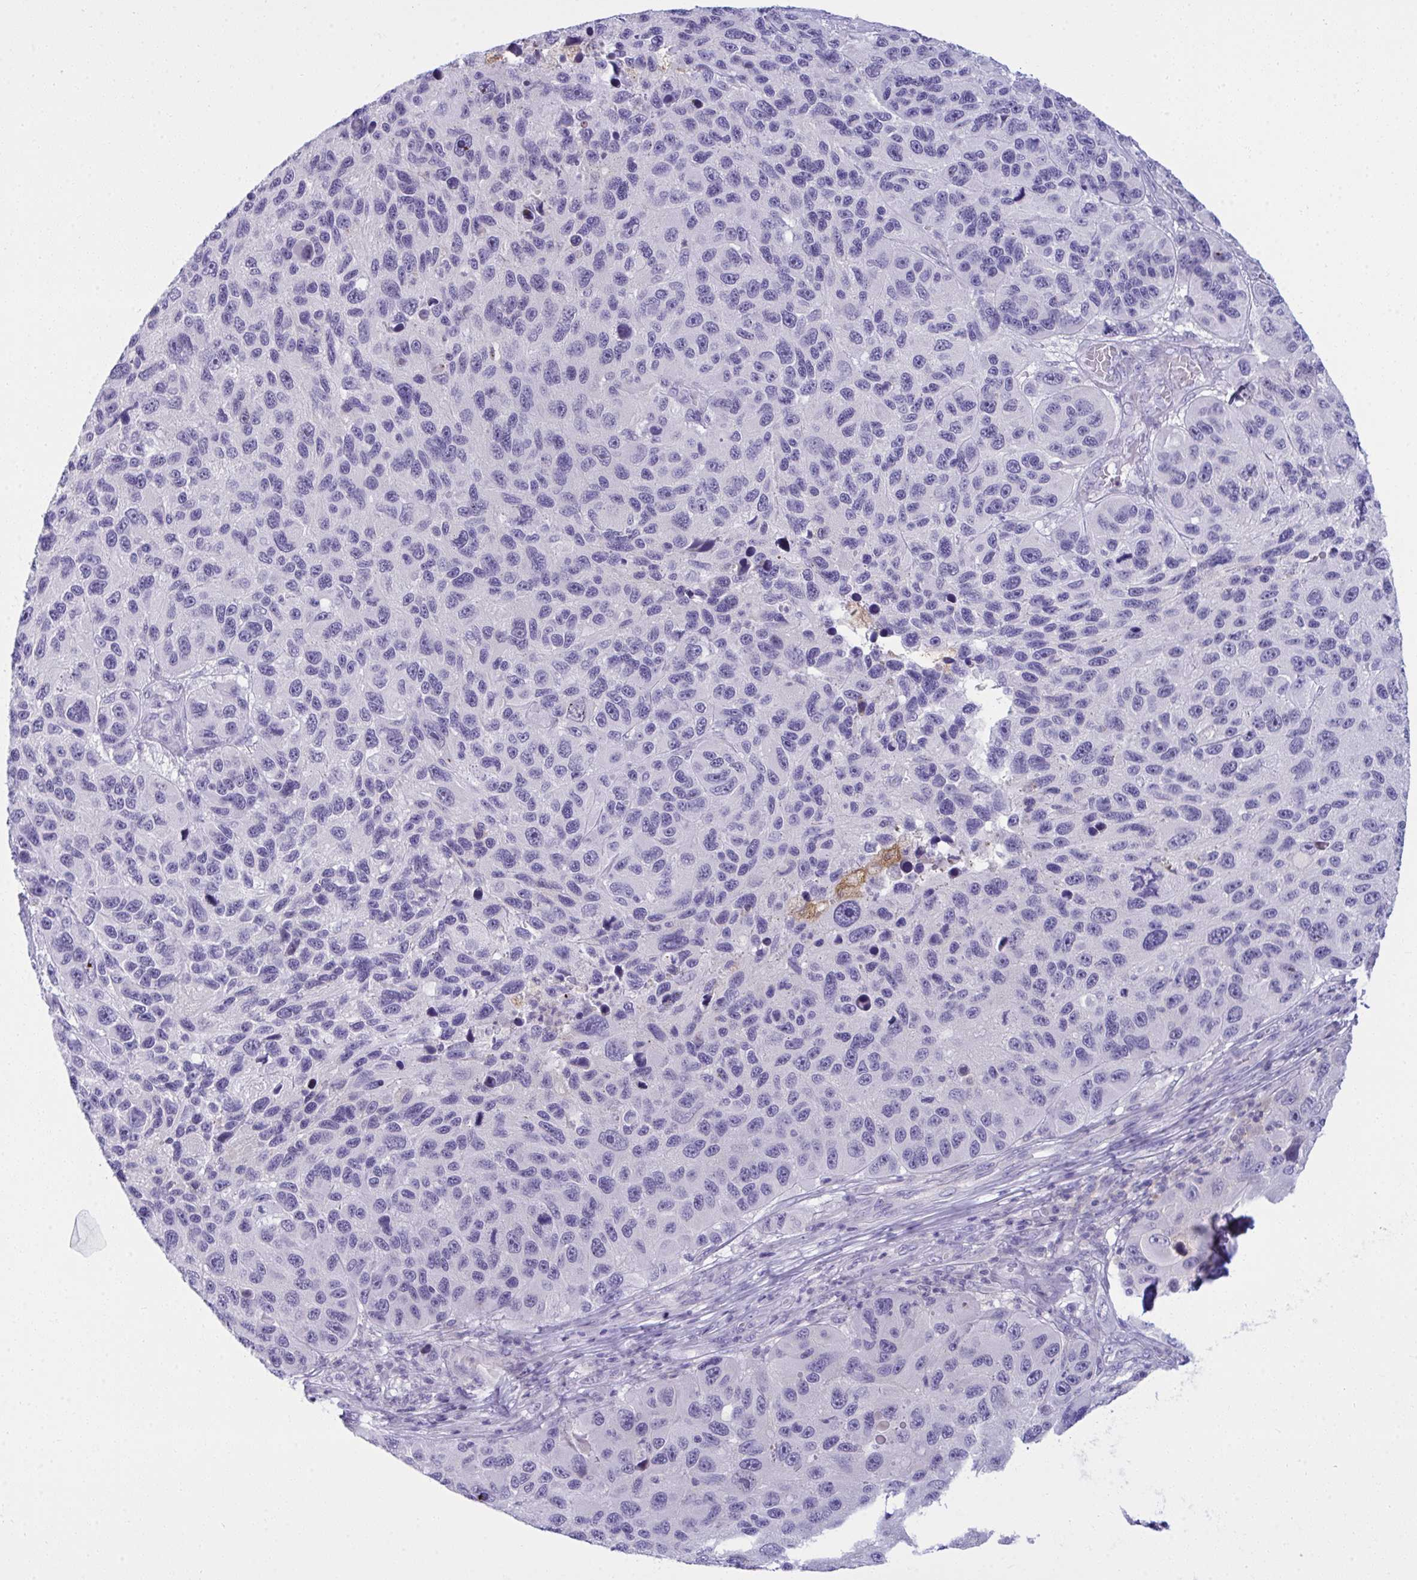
{"staining": {"intensity": "negative", "quantity": "none", "location": "none"}, "tissue": "melanoma", "cell_type": "Tumor cells", "image_type": "cancer", "snomed": [{"axis": "morphology", "description": "Malignant melanoma, NOS"}, {"axis": "topography", "description": "Skin"}], "caption": "Tumor cells show no significant positivity in malignant melanoma.", "gene": "RGPD5", "patient": {"sex": "male", "age": 53}}